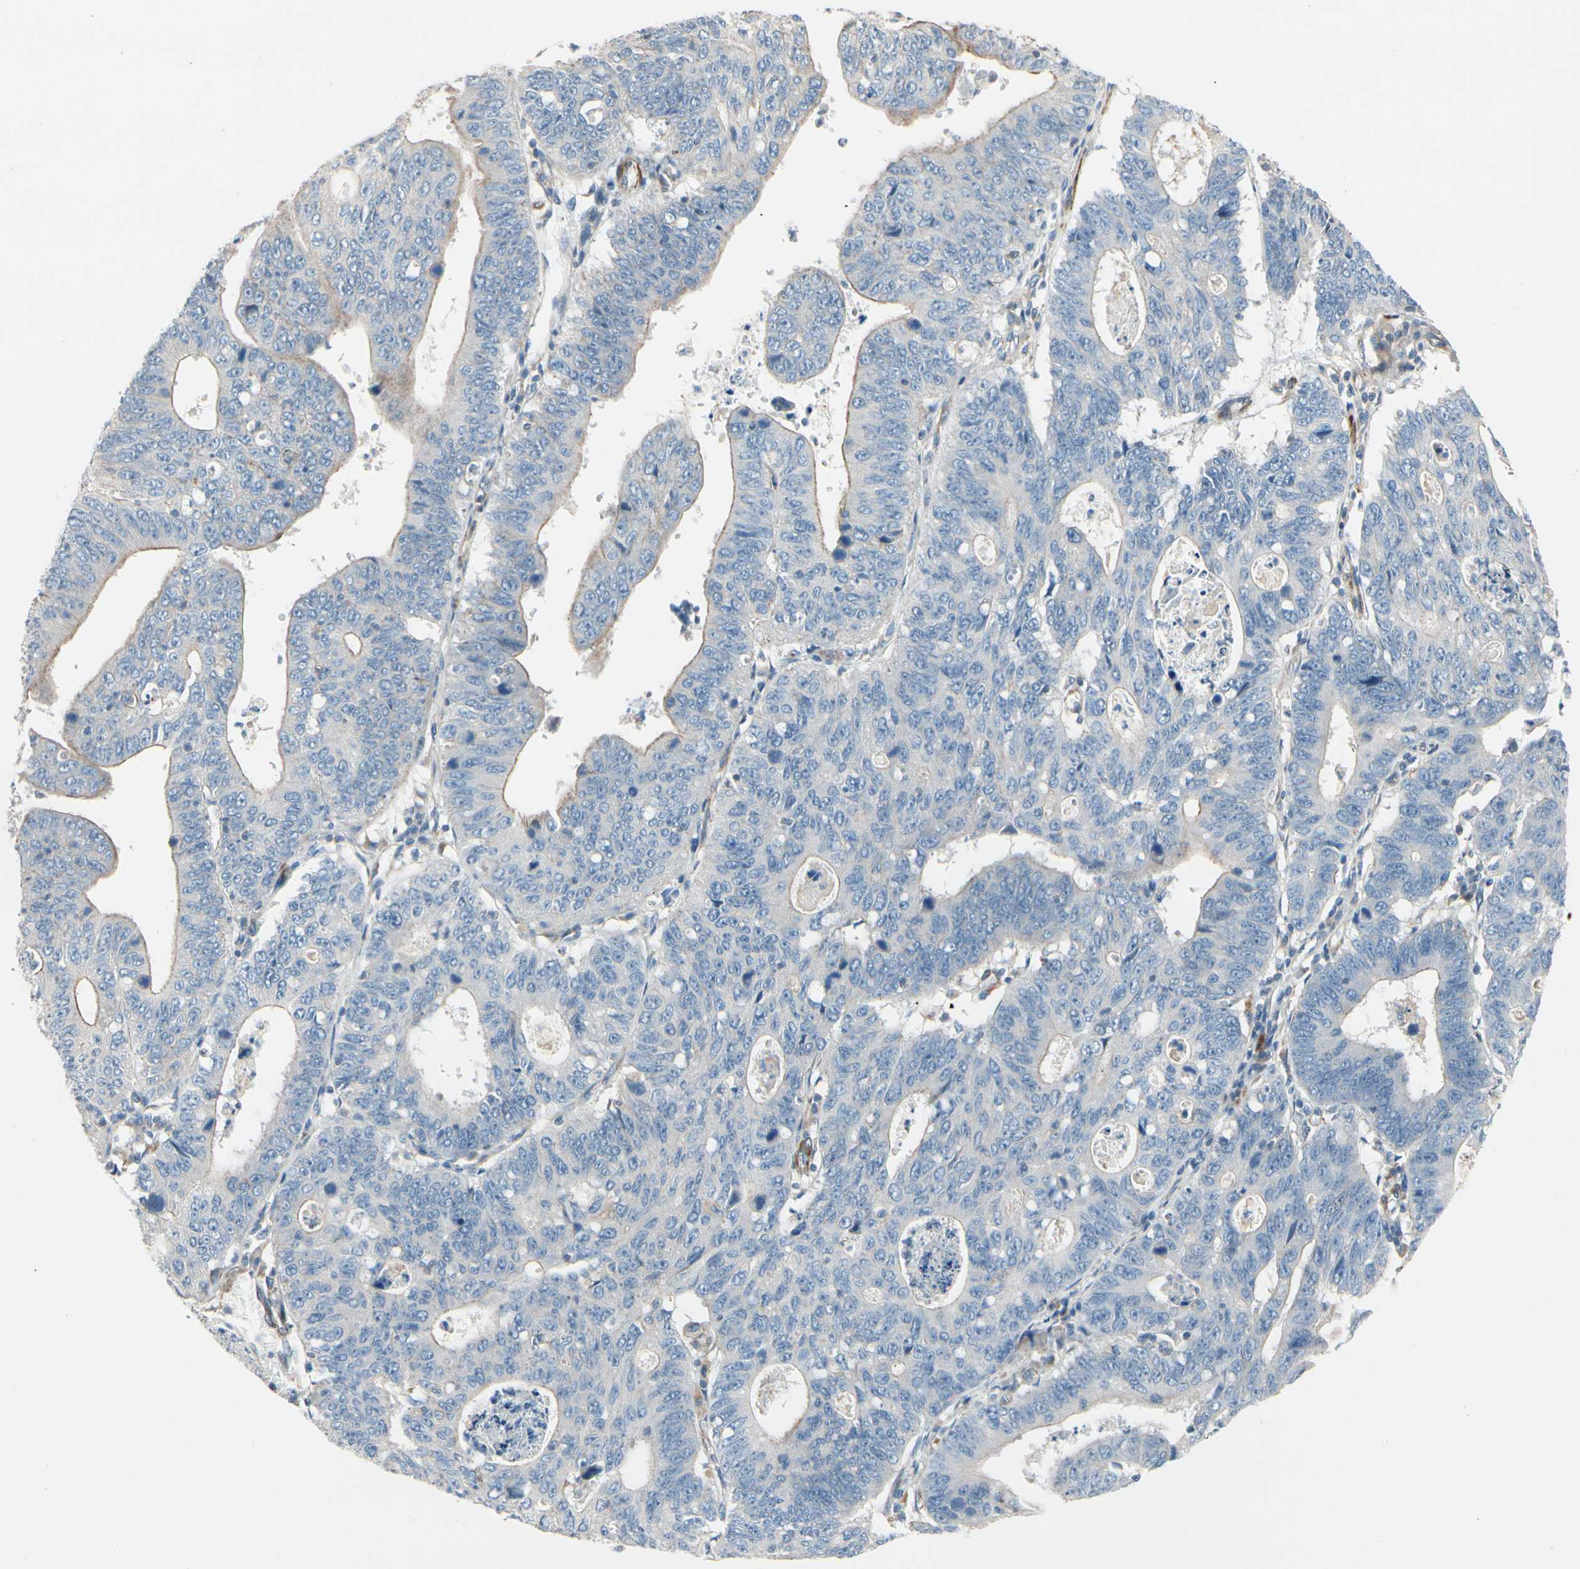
{"staining": {"intensity": "weak", "quantity": "<25%", "location": "cytoplasmic/membranous"}, "tissue": "stomach cancer", "cell_type": "Tumor cells", "image_type": "cancer", "snomed": [{"axis": "morphology", "description": "Adenocarcinoma, NOS"}, {"axis": "topography", "description": "Stomach"}], "caption": "This is a image of immunohistochemistry (IHC) staining of stomach adenocarcinoma, which shows no staining in tumor cells.", "gene": "TPM1", "patient": {"sex": "male", "age": 59}}